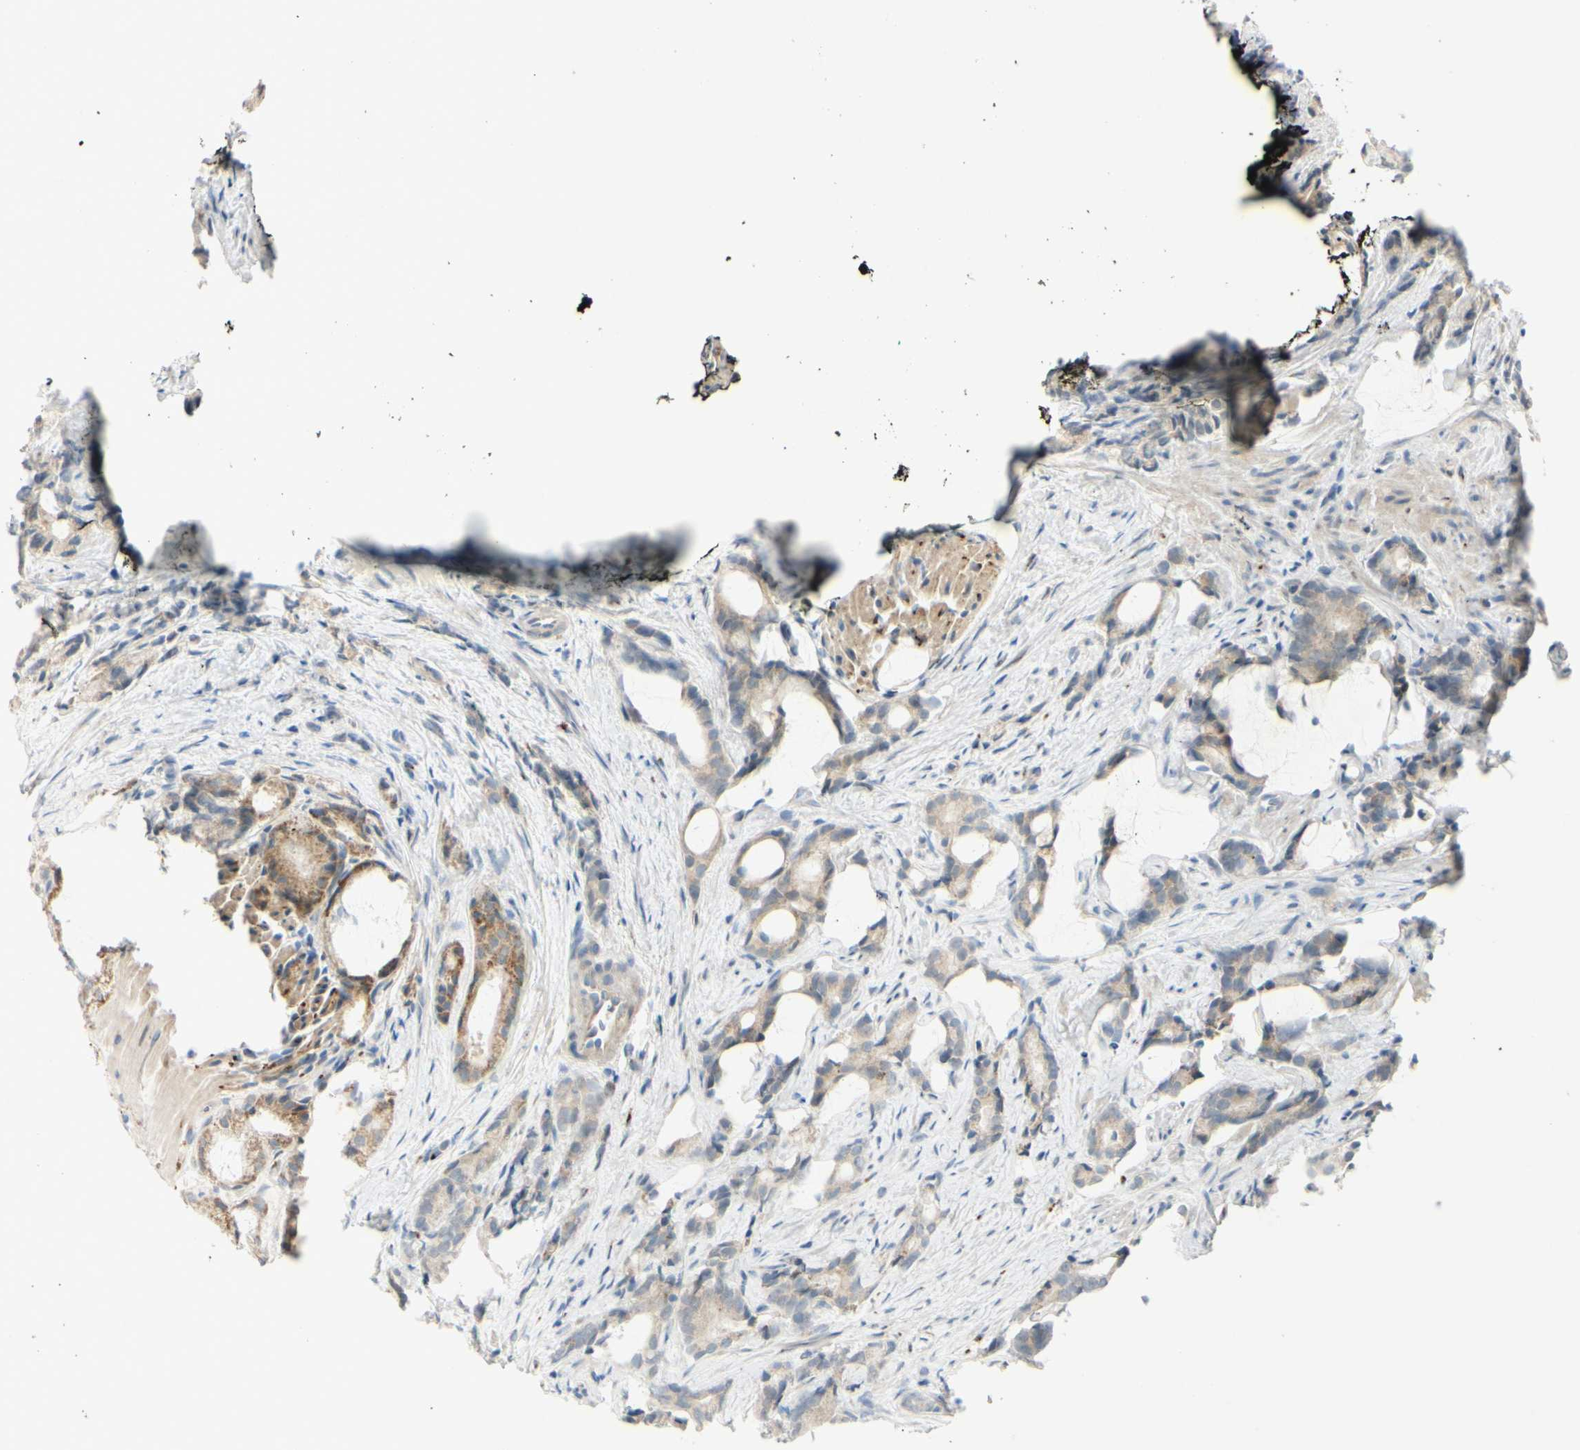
{"staining": {"intensity": "weak", "quantity": ">75%", "location": "cytoplasmic/membranous"}, "tissue": "prostate cancer", "cell_type": "Tumor cells", "image_type": "cancer", "snomed": [{"axis": "morphology", "description": "Adenocarcinoma, Low grade"}, {"axis": "topography", "description": "Prostate"}], "caption": "Immunohistochemical staining of human adenocarcinoma (low-grade) (prostate) displays low levels of weak cytoplasmic/membranous expression in about >75% of tumor cells.", "gene": "GALNT5", "patient": {"sex": "male", "age": 58}}